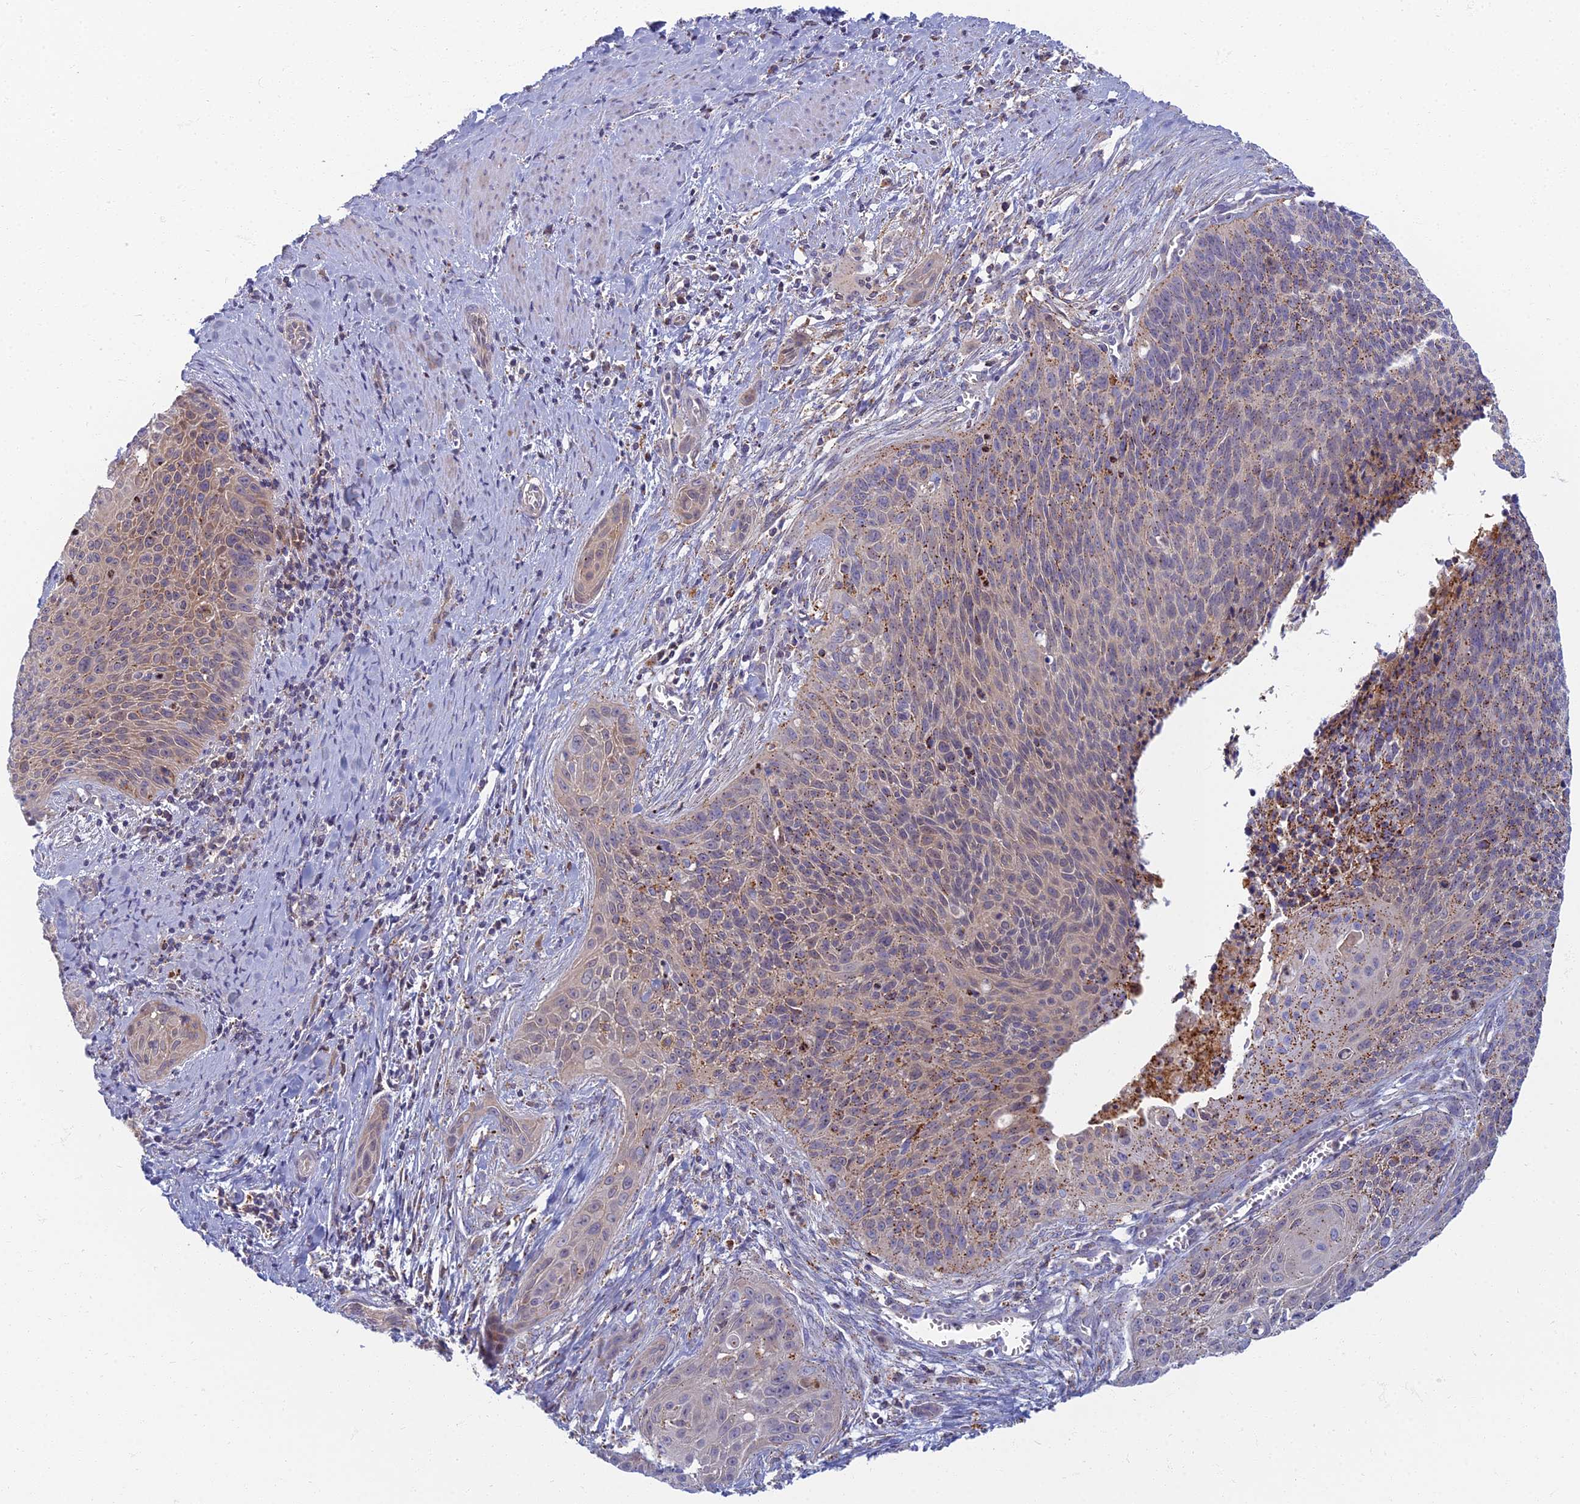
{"staining": {"intensity": "moderate", "quantity": "25%-75%", "location": "cytoplasmic/membranous"}, "tissue": "cervical cancer", "cell_type": "Tumor cells", "image_type": "cancer", "snomed": [{"axis": "morphology", "description": "Squamous cell carcinoma, NOS"}, {"axis": "topography", "description": "Cervix"}], "caption": "Brown immunohistochemical staining in human cervical squamous cell carcinoma displays moderate cytoplasmic/membranous staining in about 25%-75% of tumor cells.", "gene": "CHMP4B", "patient": {"sex": "female", "age": 55}}